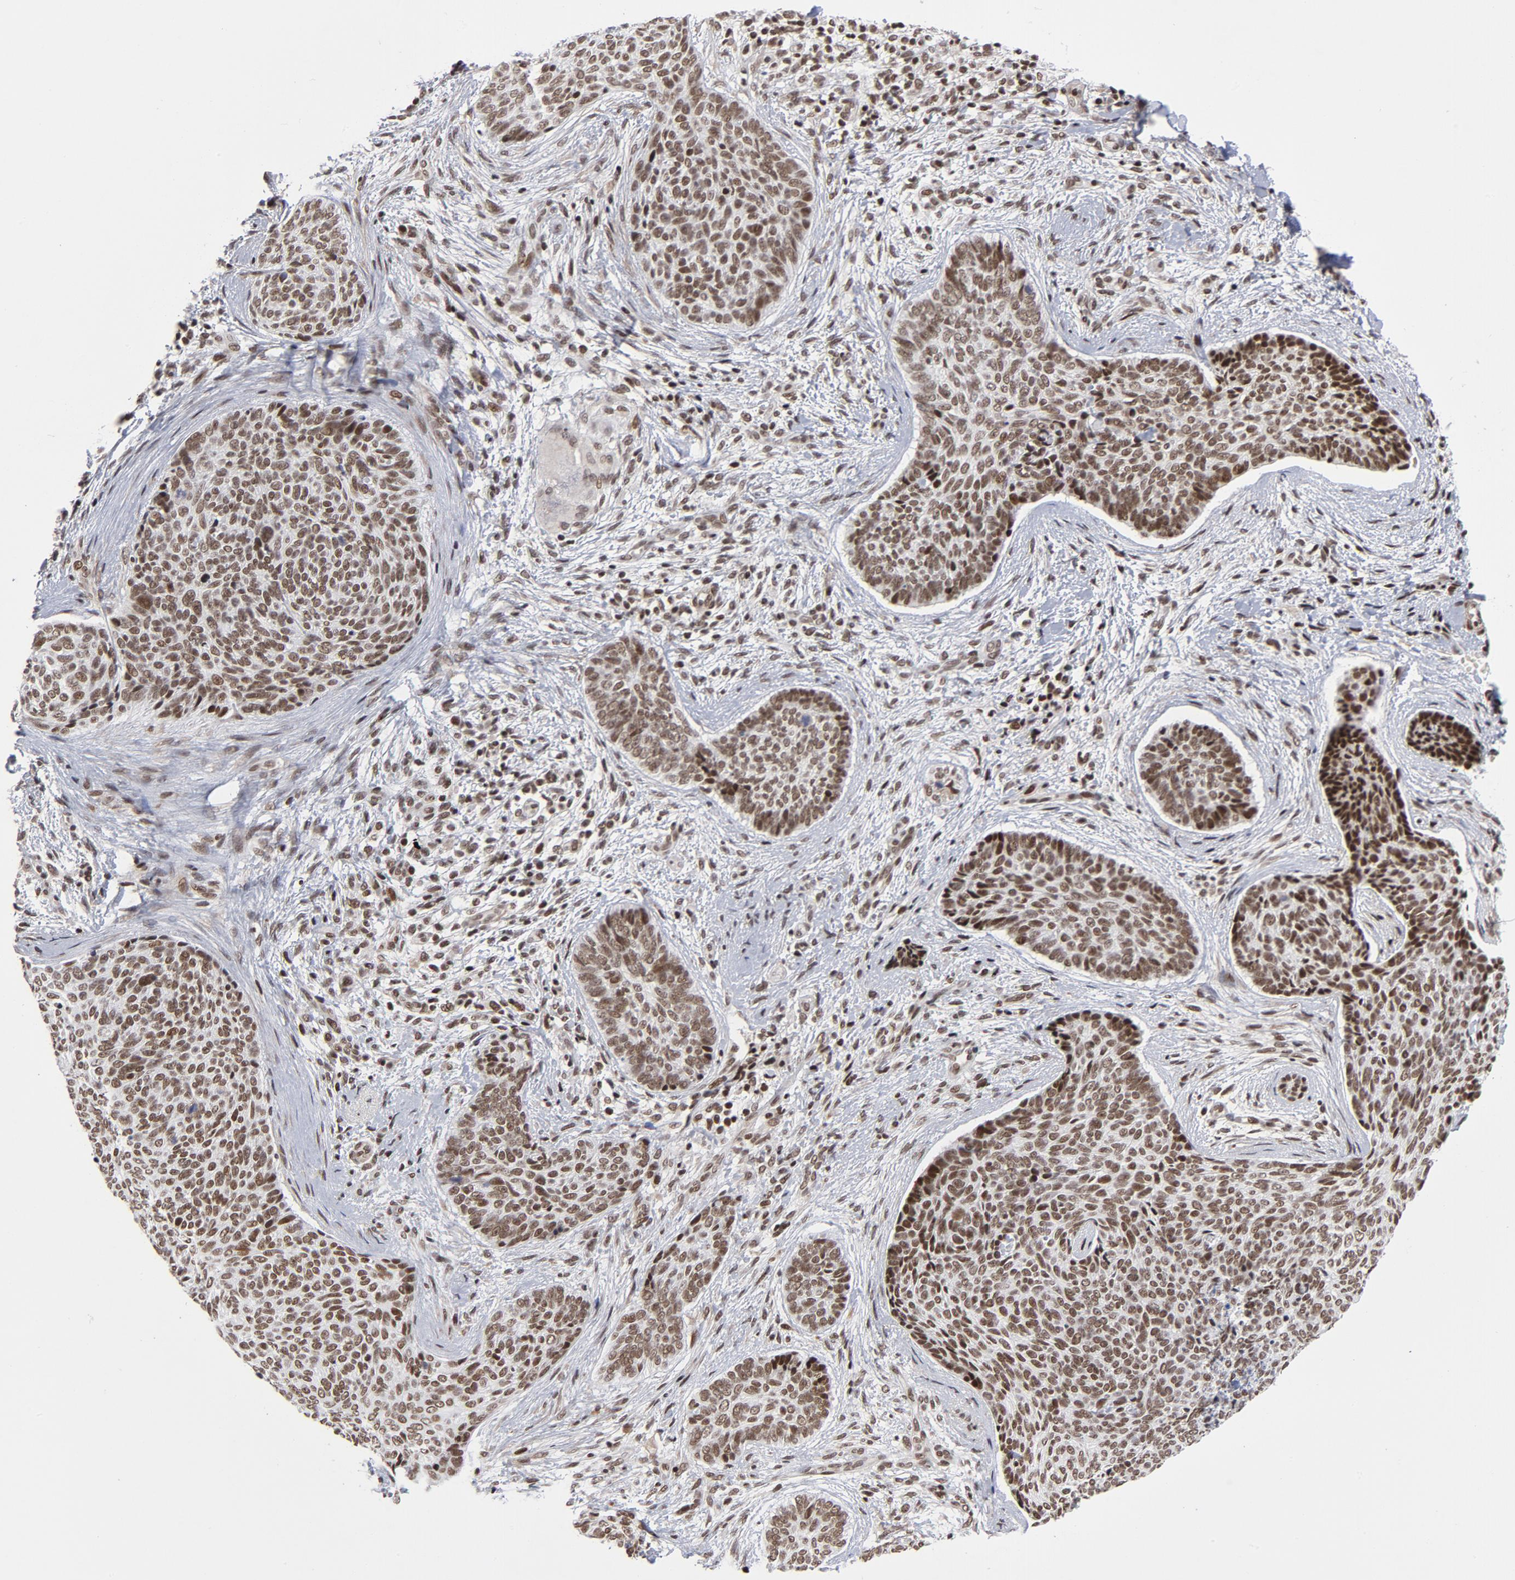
{"staining": {"intensity": "strong", "quantity": ">75%", "location": "nuclear"}, "tissue": "skin cancer", "cell_type": "Tumor cells", "image_type": "cancer", "snomed": [{"axis": "morphology", "description": "Normal tissue, NOS"}, {"axis": "morphology", "description": "Basal cell carcinoma"}, {"axis": "topography", "description": "Skin"}], "caption": "Skin cancer was stained to show a protein in brown. There is high levels of strong nuclear staining in approximately >75% of tumor cells.", "gene": "CTCF", "patient": {"sex": "female", "age": 57}}